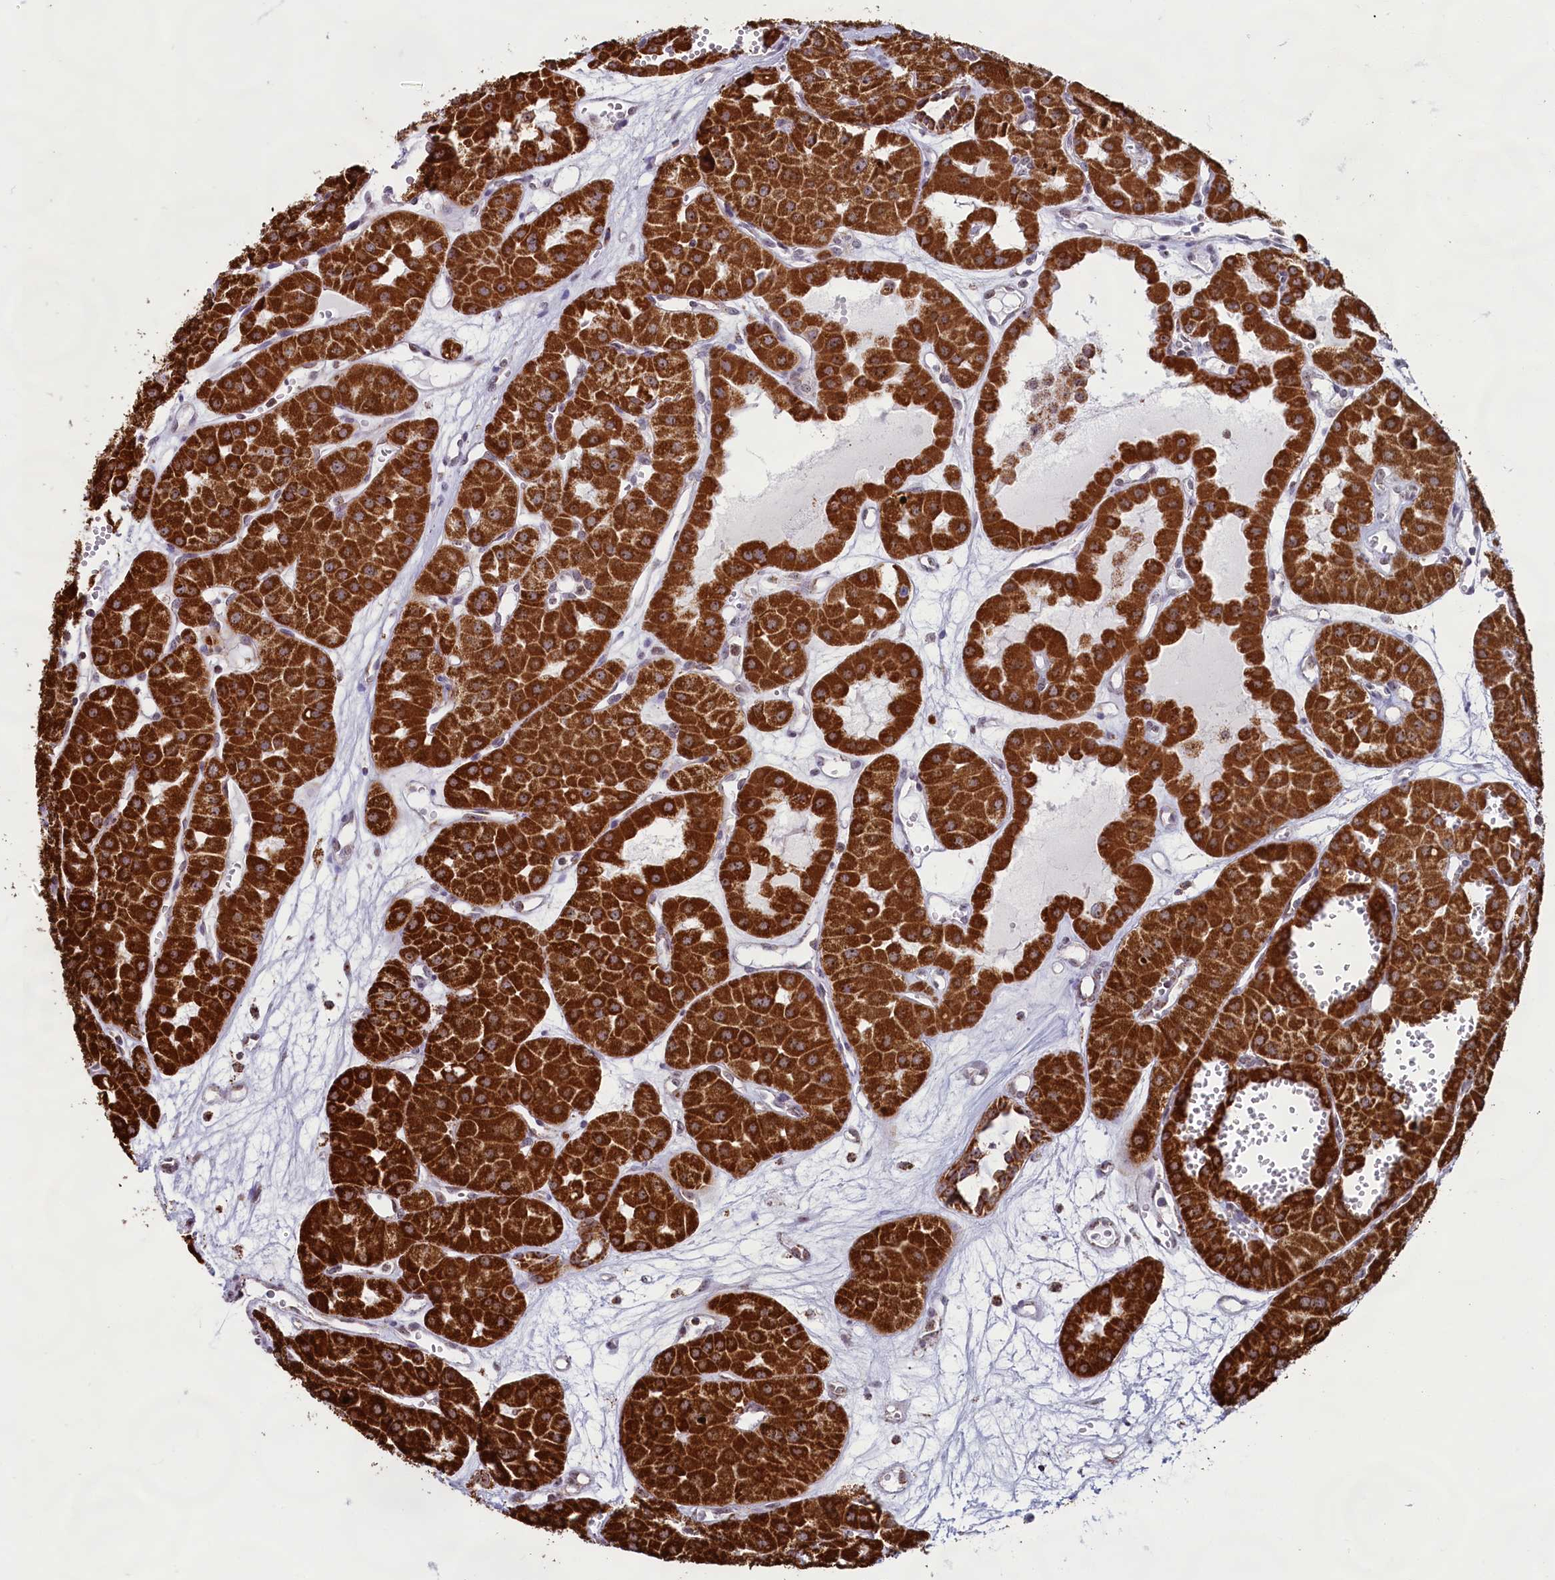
{"staining": {"intensity": "strong", "quantity": ">75%", "location": "cytoplasmic/membranous"}, "tissue": "renal cancer", "cell_type": "Tumor cells", "image_type": "cancer", "snomed": [{"axis": "morphology", "description": "Carcinoma, NOS"}, {"axis": "topography", "description": "Kidney"}], "caption": "Protein expression analysis of renal carcinoma reveals strong cytoplasmic/membranous positivity in approximately >75% of tumor cells.", "gene": "C1D", "patient": {"sex": "female", "age": 75}}